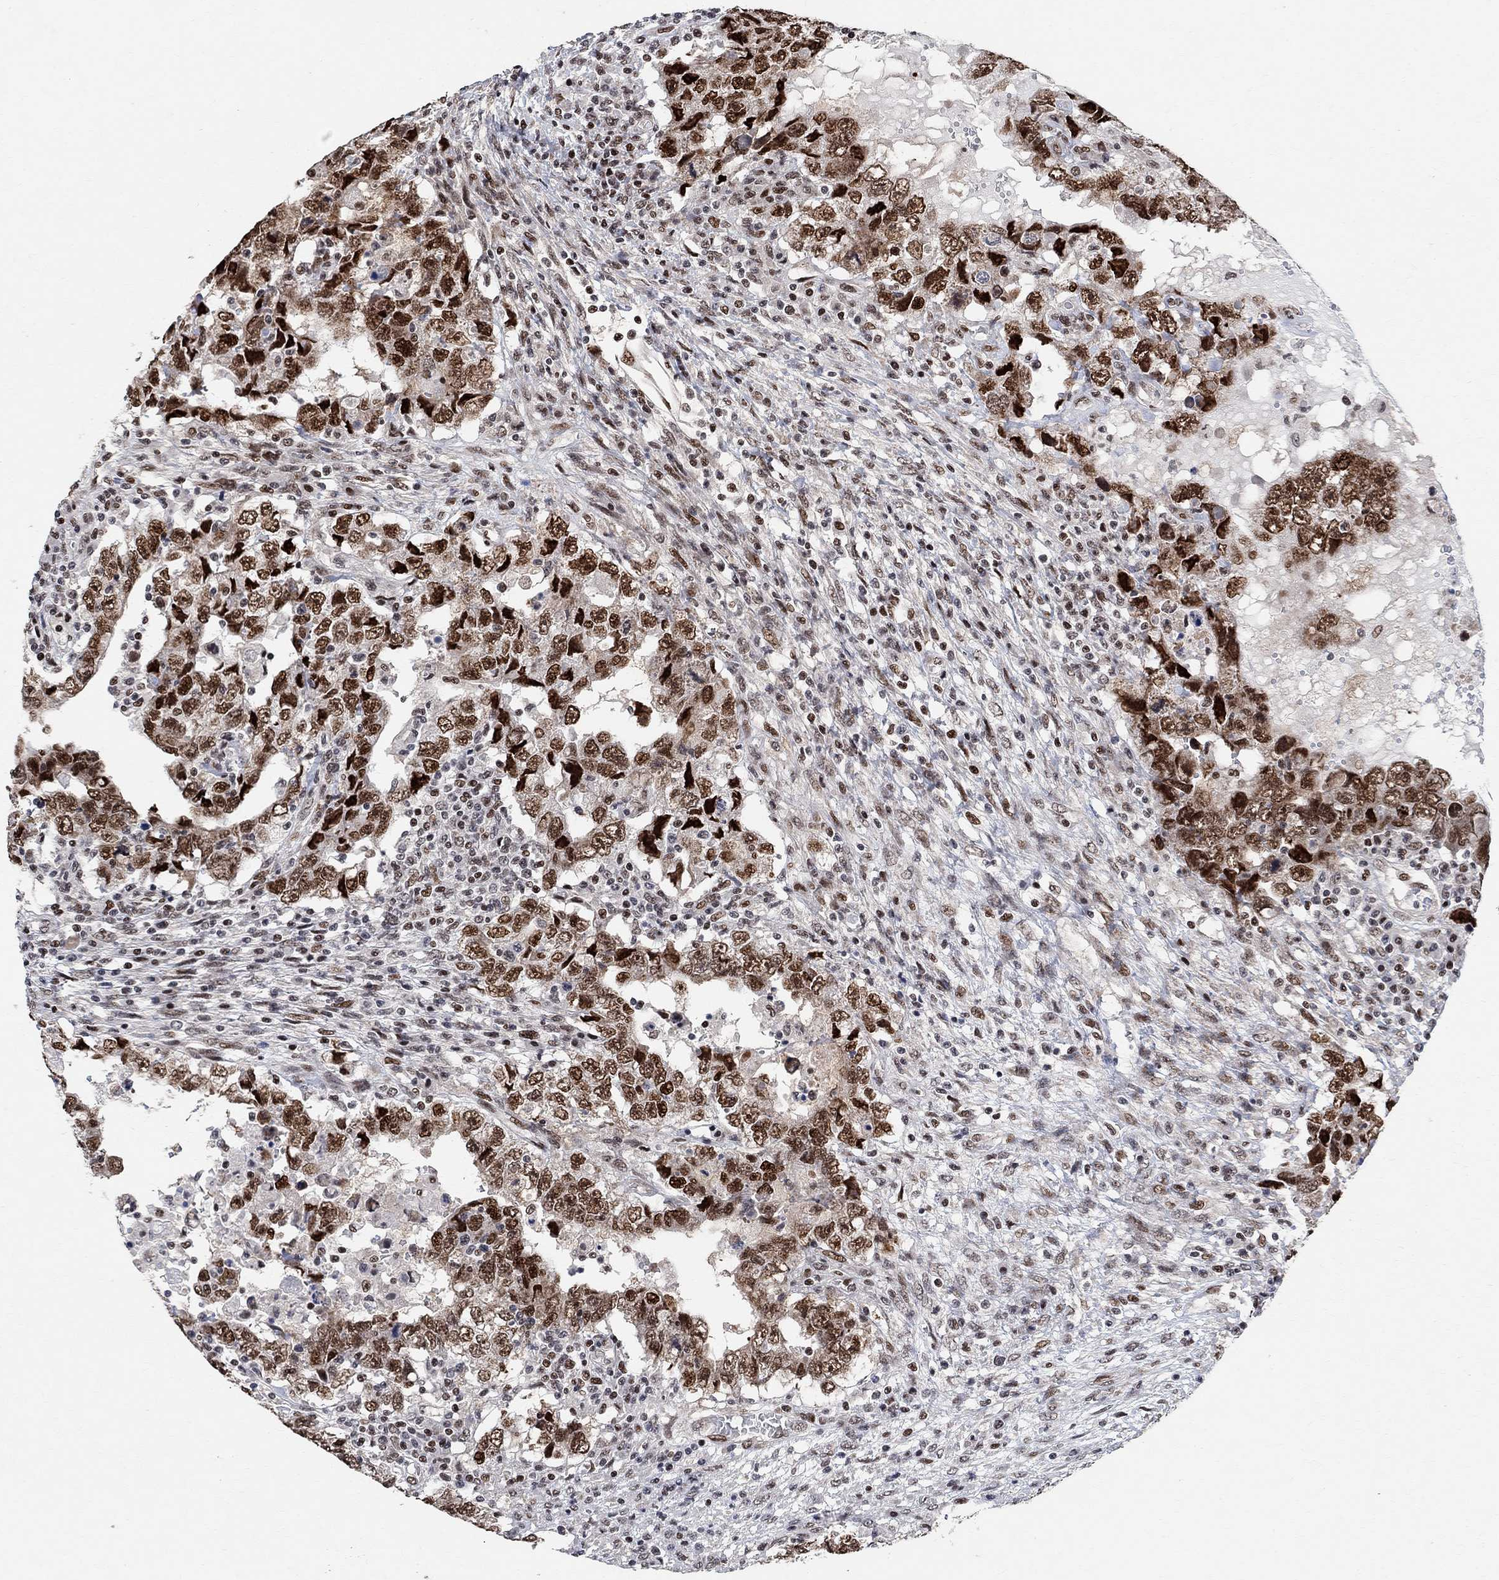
{"staining": {"intensity": "strong", "quantity": ">75%", "location": "nuclear"}, "tissue": "testis cancer", "cell_type": "Tumor cells", "image_type": "cancer", "snomed": [{"axis": "morphology", "description": "Carcinoma, Embryonal, NOS"}, {"axis": "topography", "description": "Testis"}], "caption": "Embryonal carcinoma (testis) stained with immunohistochemistry displays strong nuclear expression in about >75% of tumor cells. (IHC, brightfield microscopy, high magnification).", "gene": "E4F1", "patient": {"sex": "male", "age": 26}}